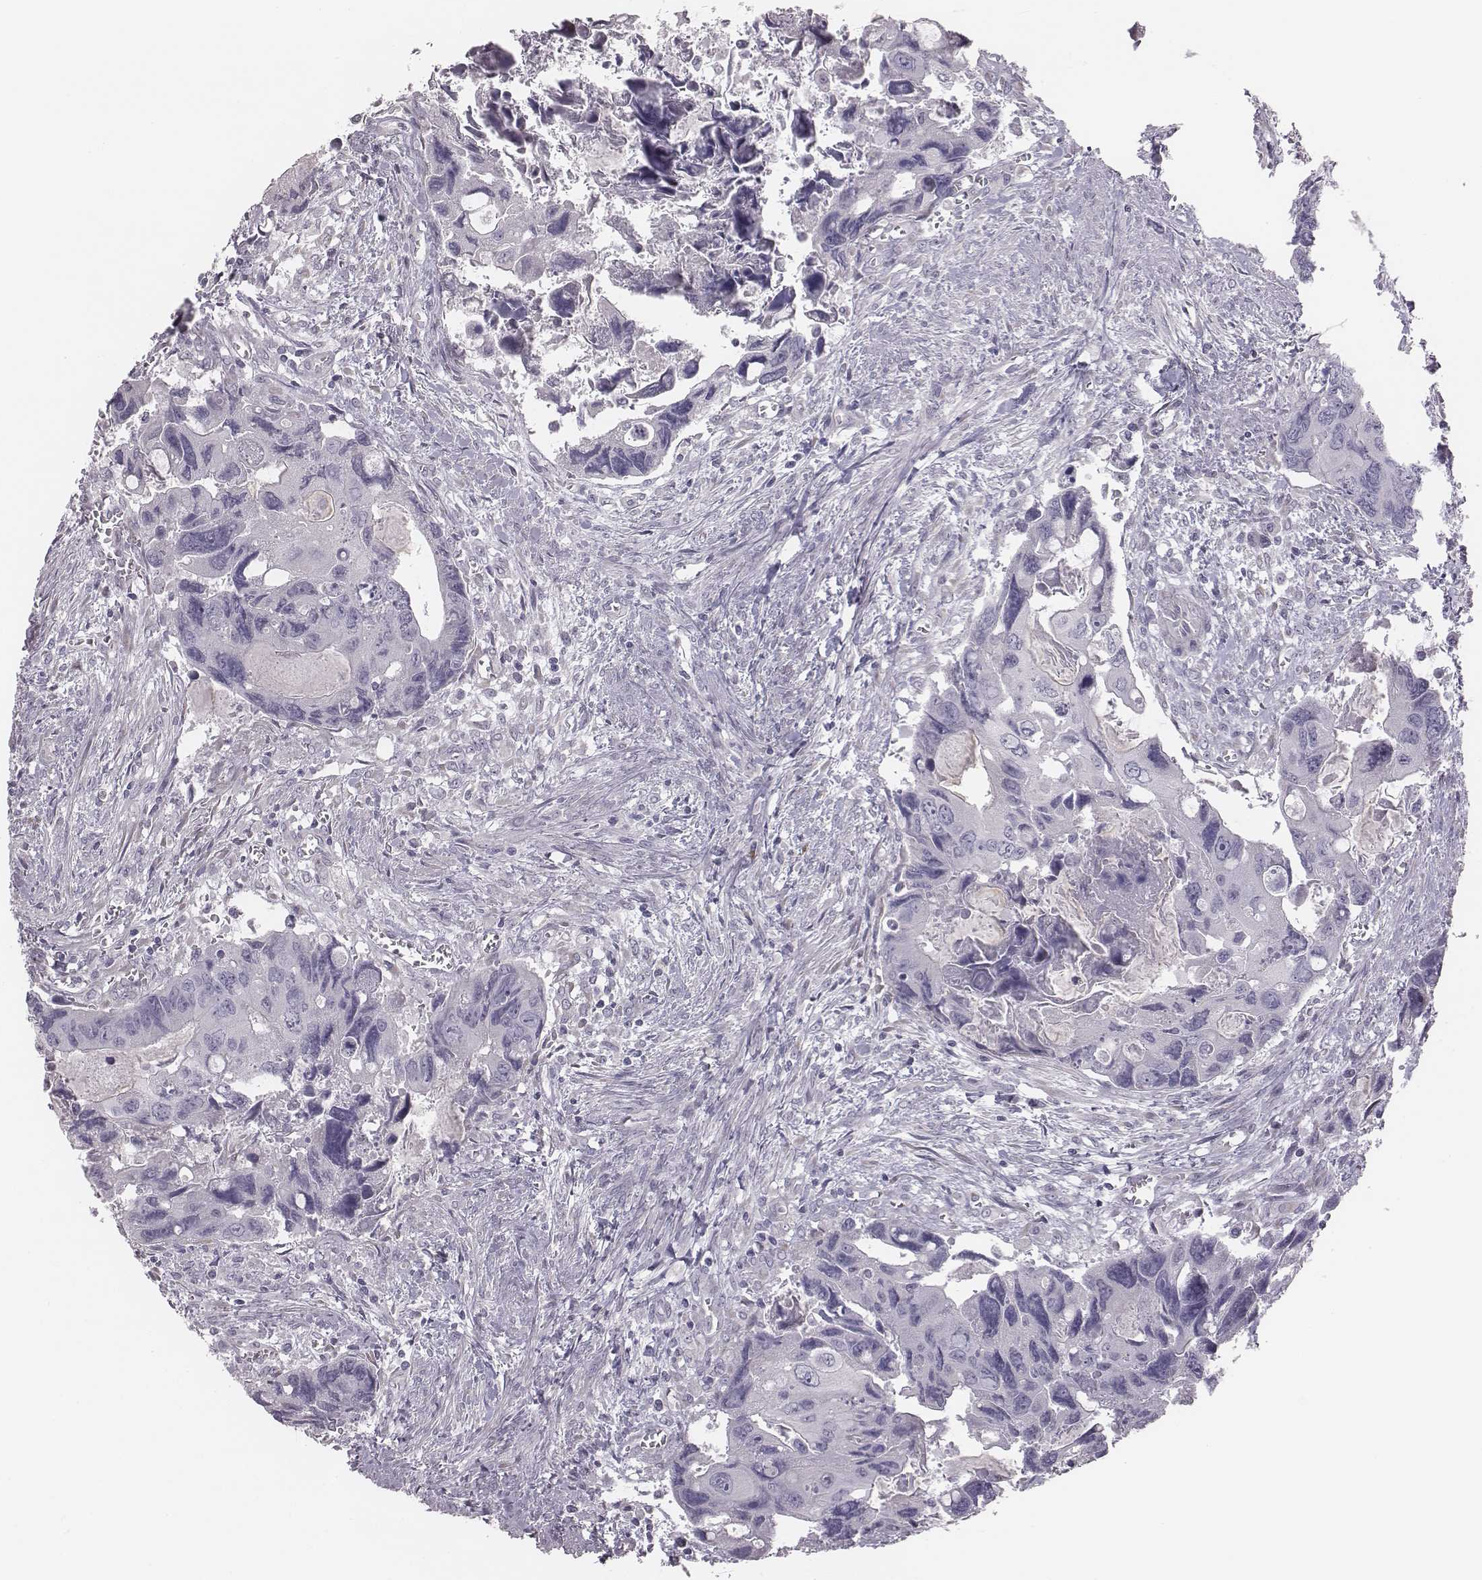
{"staining": {"intensity": "negative", "quantity": "none", "location": "none"}, "tissue": "colorectal cancer", "cell_type": "Tumor cells", "image_type": "cancer", "snomed": [{"axis": "morphology", "description": "Adenocarcinoma, NOS"}, {"axis": "topography", "description": "Rectum"}], "caption": "Tumor cells show no significant positivity in adenocarcinoma (colorectal).", "gene": "C6orf58", "patient": {"sex": "male", "age": 62}}